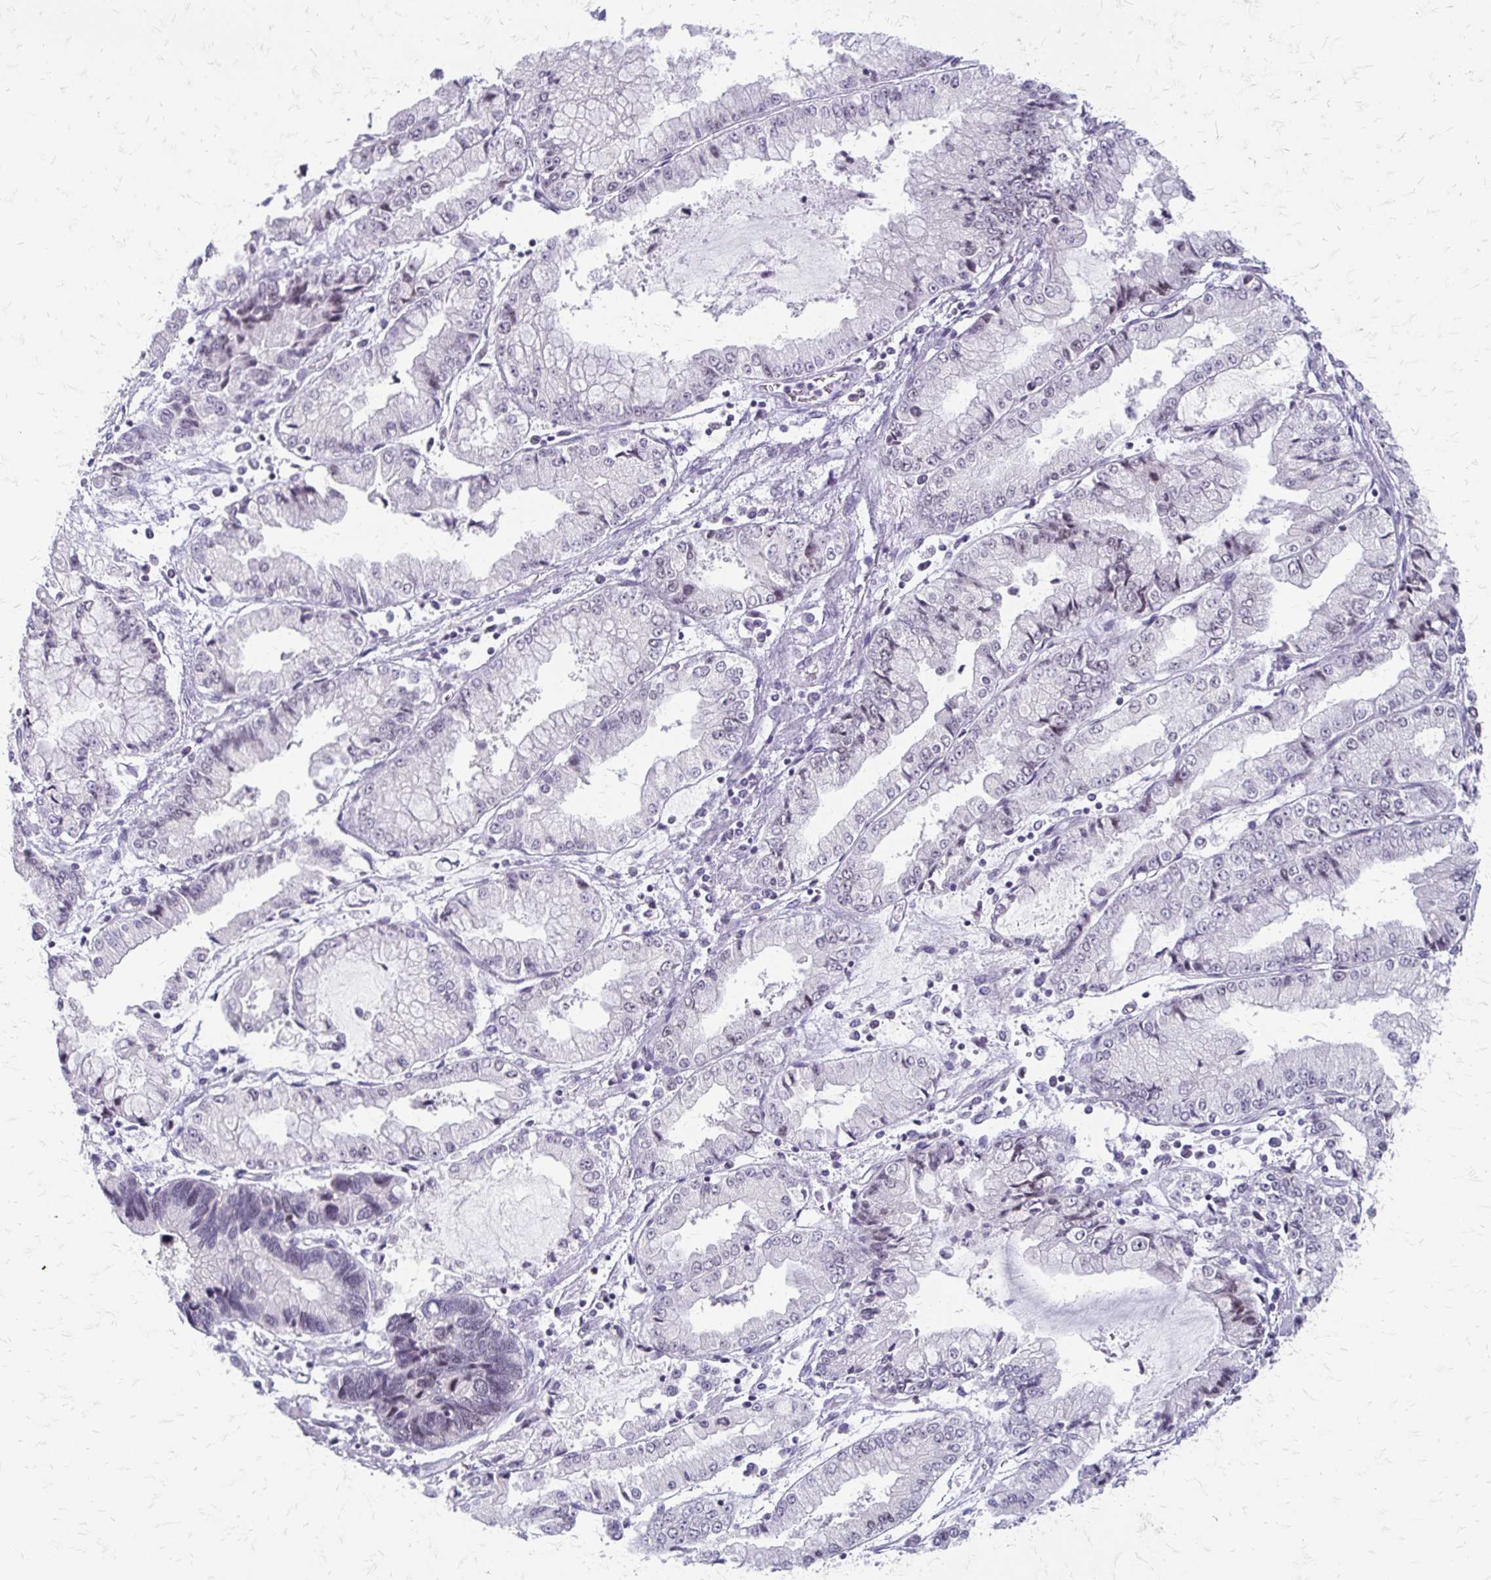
{"staining": {"intensity": "negative", "quantity": "none", "location": "none"}, "tissue": "stomach cancer", "cell_type": "Tumor cells", "image_type": "cancer", "snomed": [{"axis": "morphology", "description": "Adenocarcinoma, NOS"}, {"axis": "topography", "description": "Stomach, upper"}], "caption": "Immunohistochemistry (IHC) image of neoplastic tissue: adenocarcinoma (stomach) stained with DAB (3,3'-diaminobenzidine) displays no significant protein expression in tumor cells.", "gene": "EED", "patient": {"sex": "female", "age": 74}}